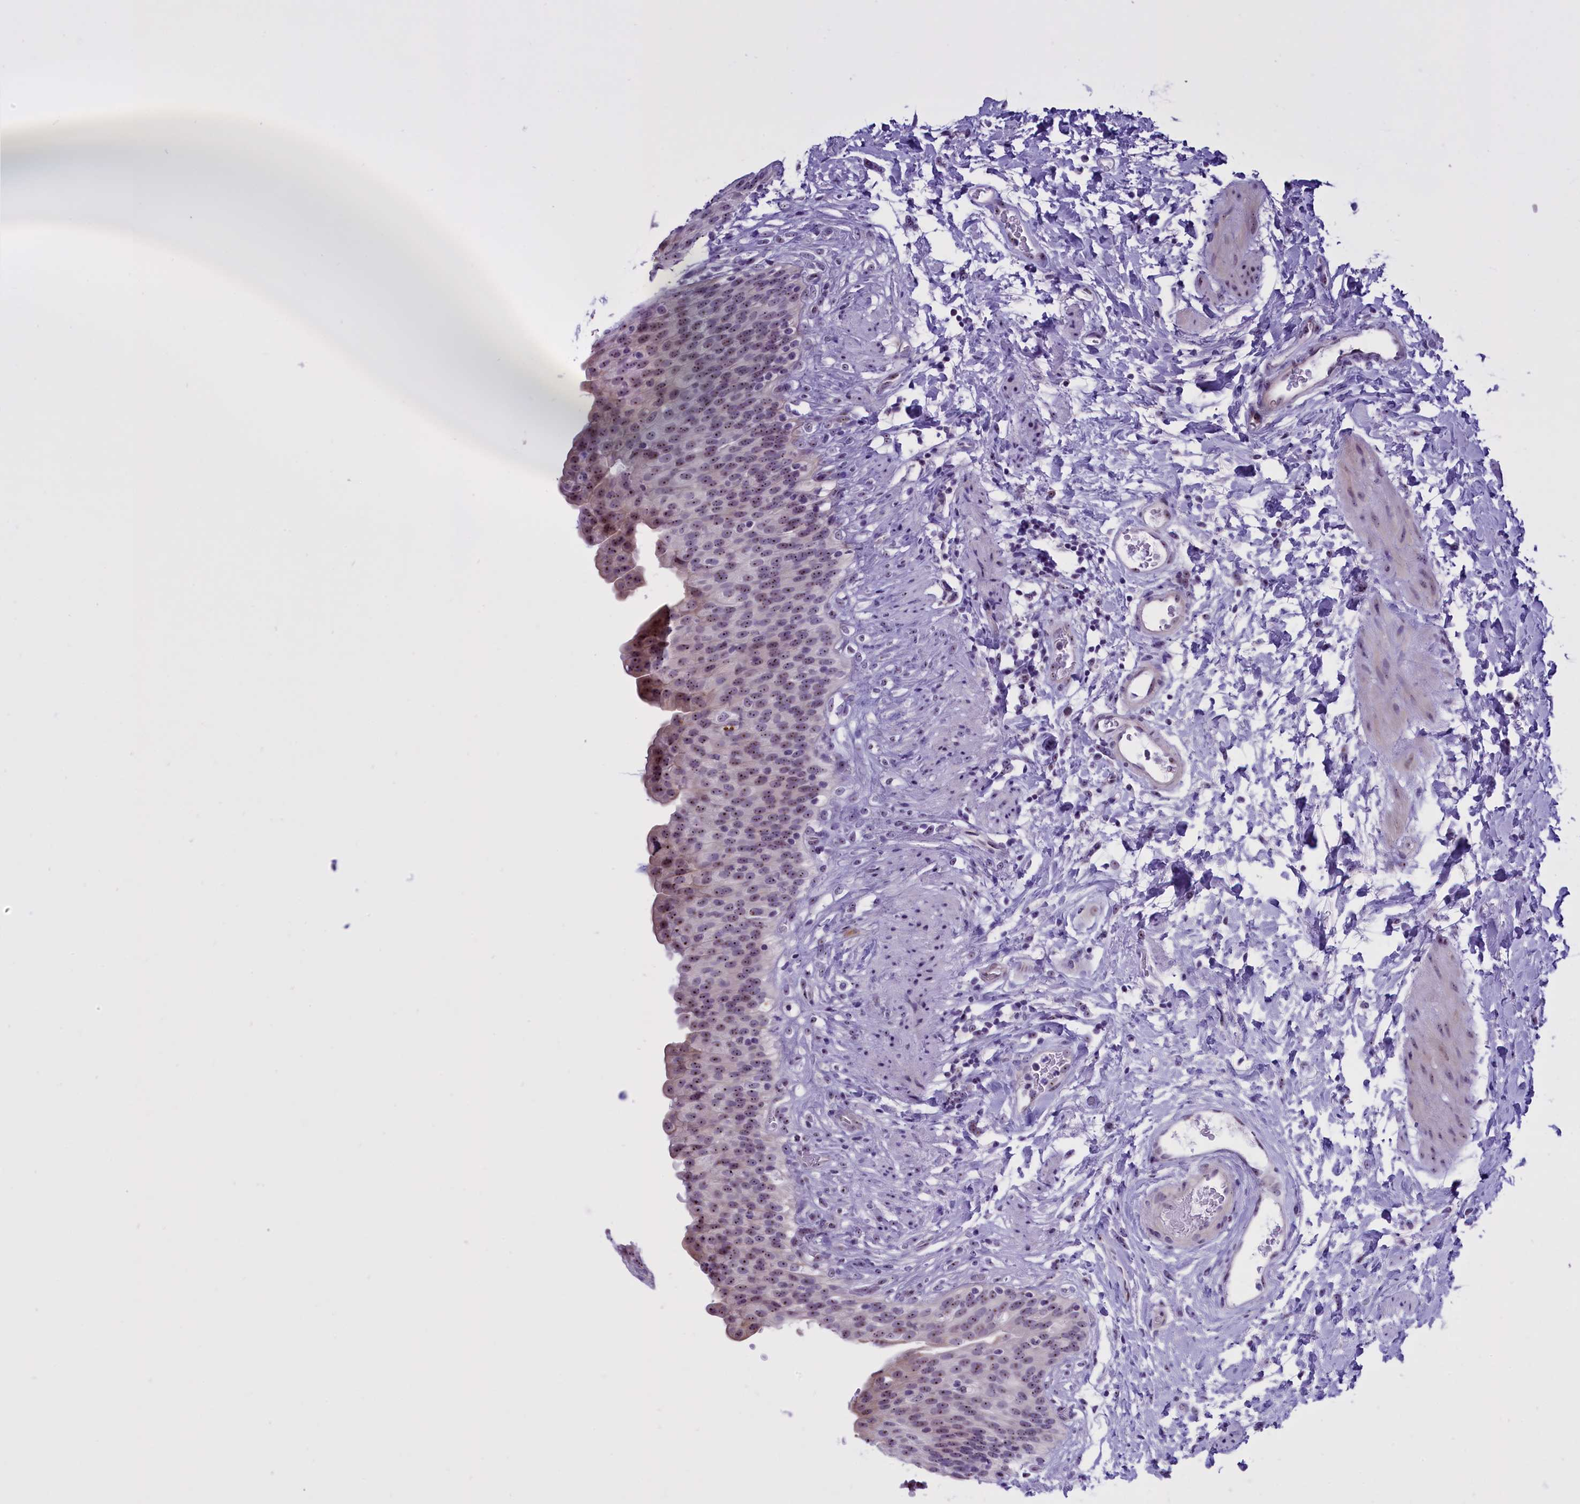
{"staining": {"intensity": "moderate", "quantity": "25%-75%", "location": "nuclear"}, "tissue": "urinary bladder", "cell_type": "Urothelial cells", "image_type": "normal", "snomed": [{"axis": "morphology", "description": "Normal tissue, NOS"}, {"axis": "topography", "description": "Urinary bladder"}], "caption": "Immunohistochemistry (IHC) staining of unremarkable urinary bladder, which exhibits medium levels of moderate nuclear staining in approximately 25%-75% of urothelial cells indicating moderate nuclear protein positivity. The staining was performed using DAB (3,3'-diaminobenzidine) (brown) for protein detection and nuclei were counterstained in hematoxylin (blue).", "gene": "TBL3", "patient": {"sex": "female", "age": 79}}